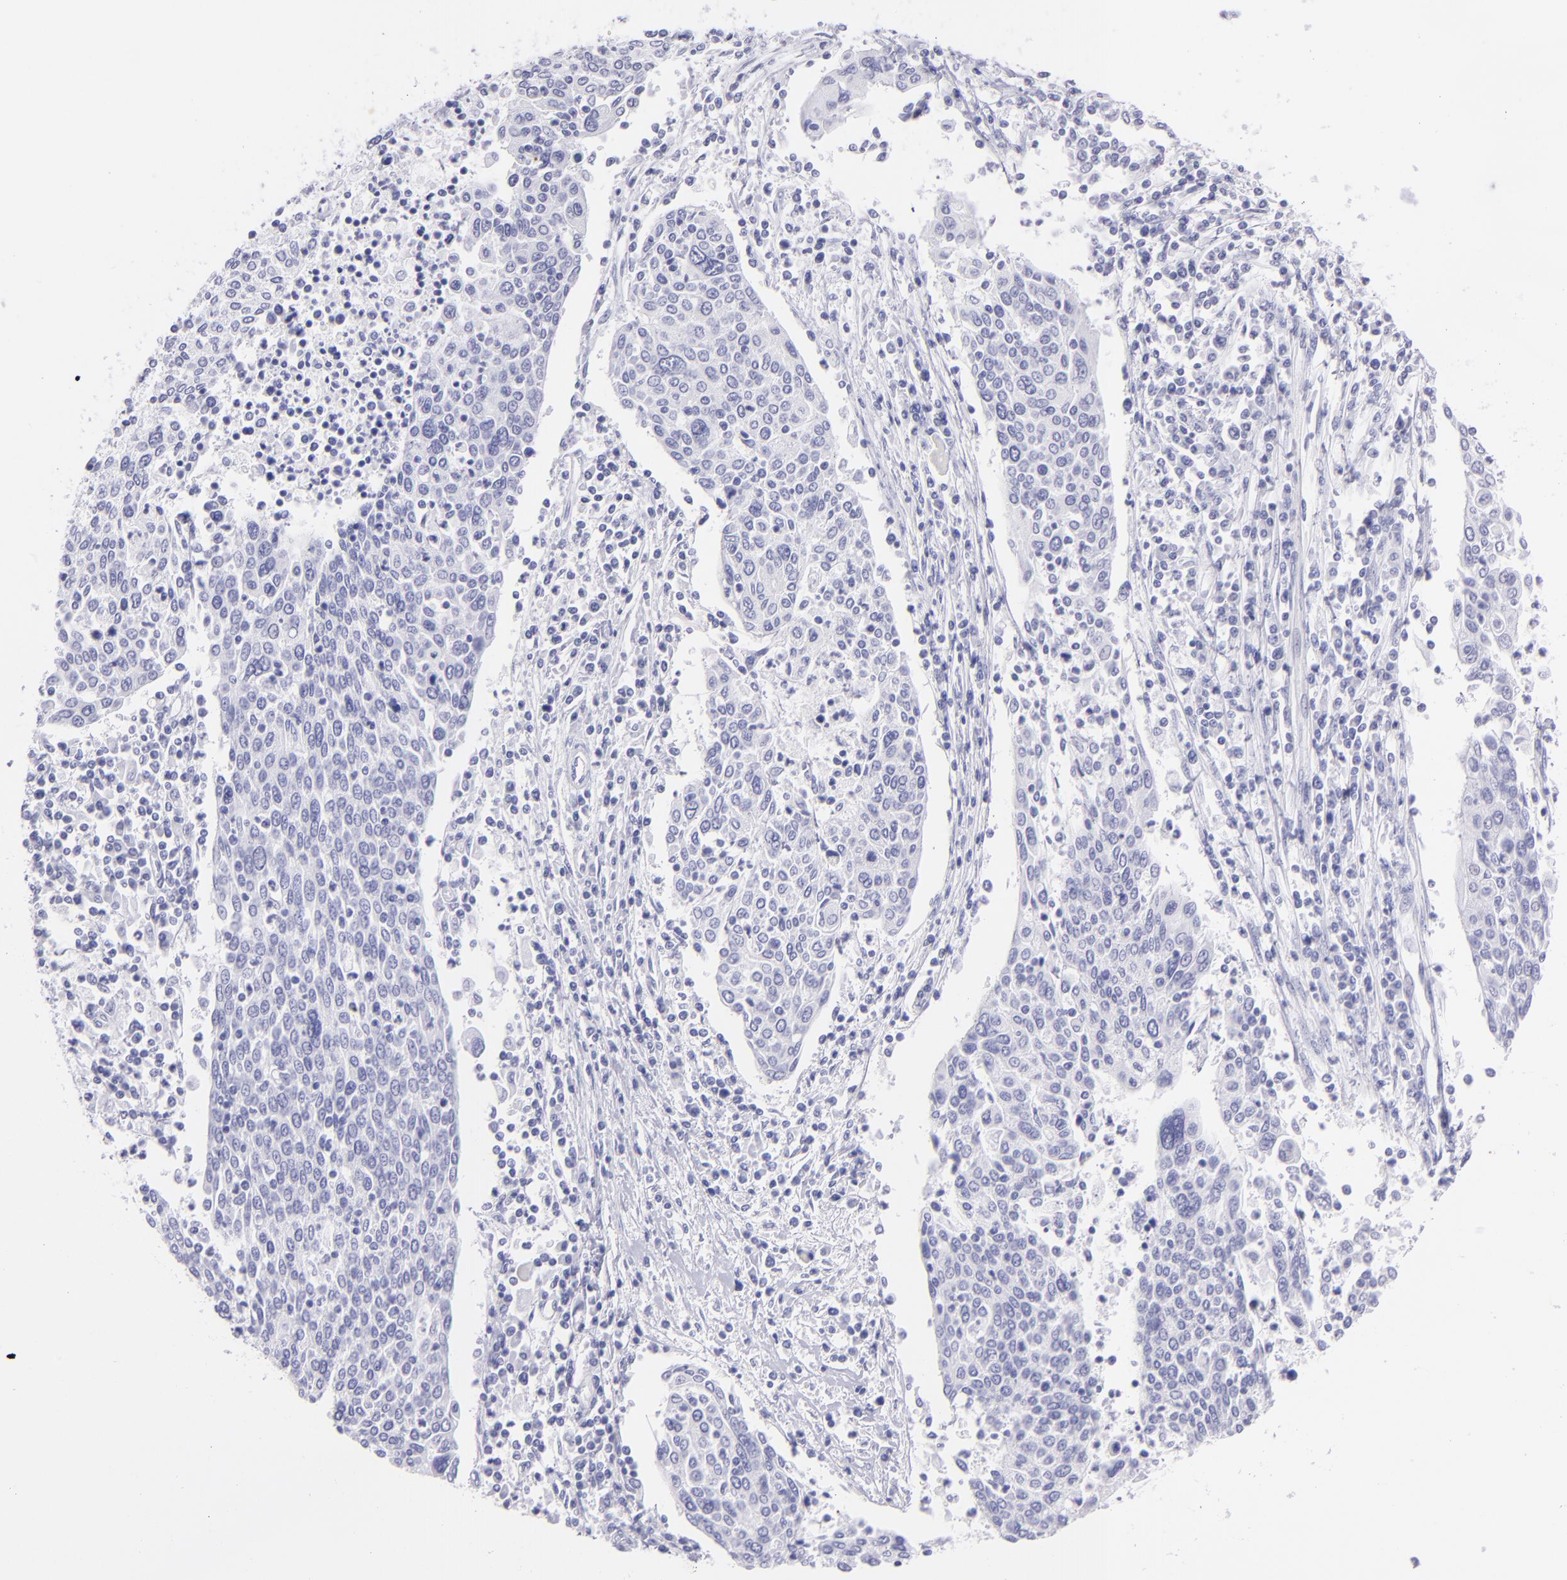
{"staining": {"intensity": "negative", "quantity": "none", "location": "none"}, "tissue": "cervical cancer", "cell_type": "Tumor cells", "image_type": "cancer", "snomed": [{"axis": "morphology", "description": "Squamous cell carcinoma, NOS"}, {"axis": "topography", "description": "Cervix"}], "caption": "Cervical cancer (squamous cell carcinoma) was stained to show a protein in brown. There is no significant expression in tumor cells. Nuclei are stained in blue.", "gene": "PIP", "patient": {"sex": "female", "age": 40}}